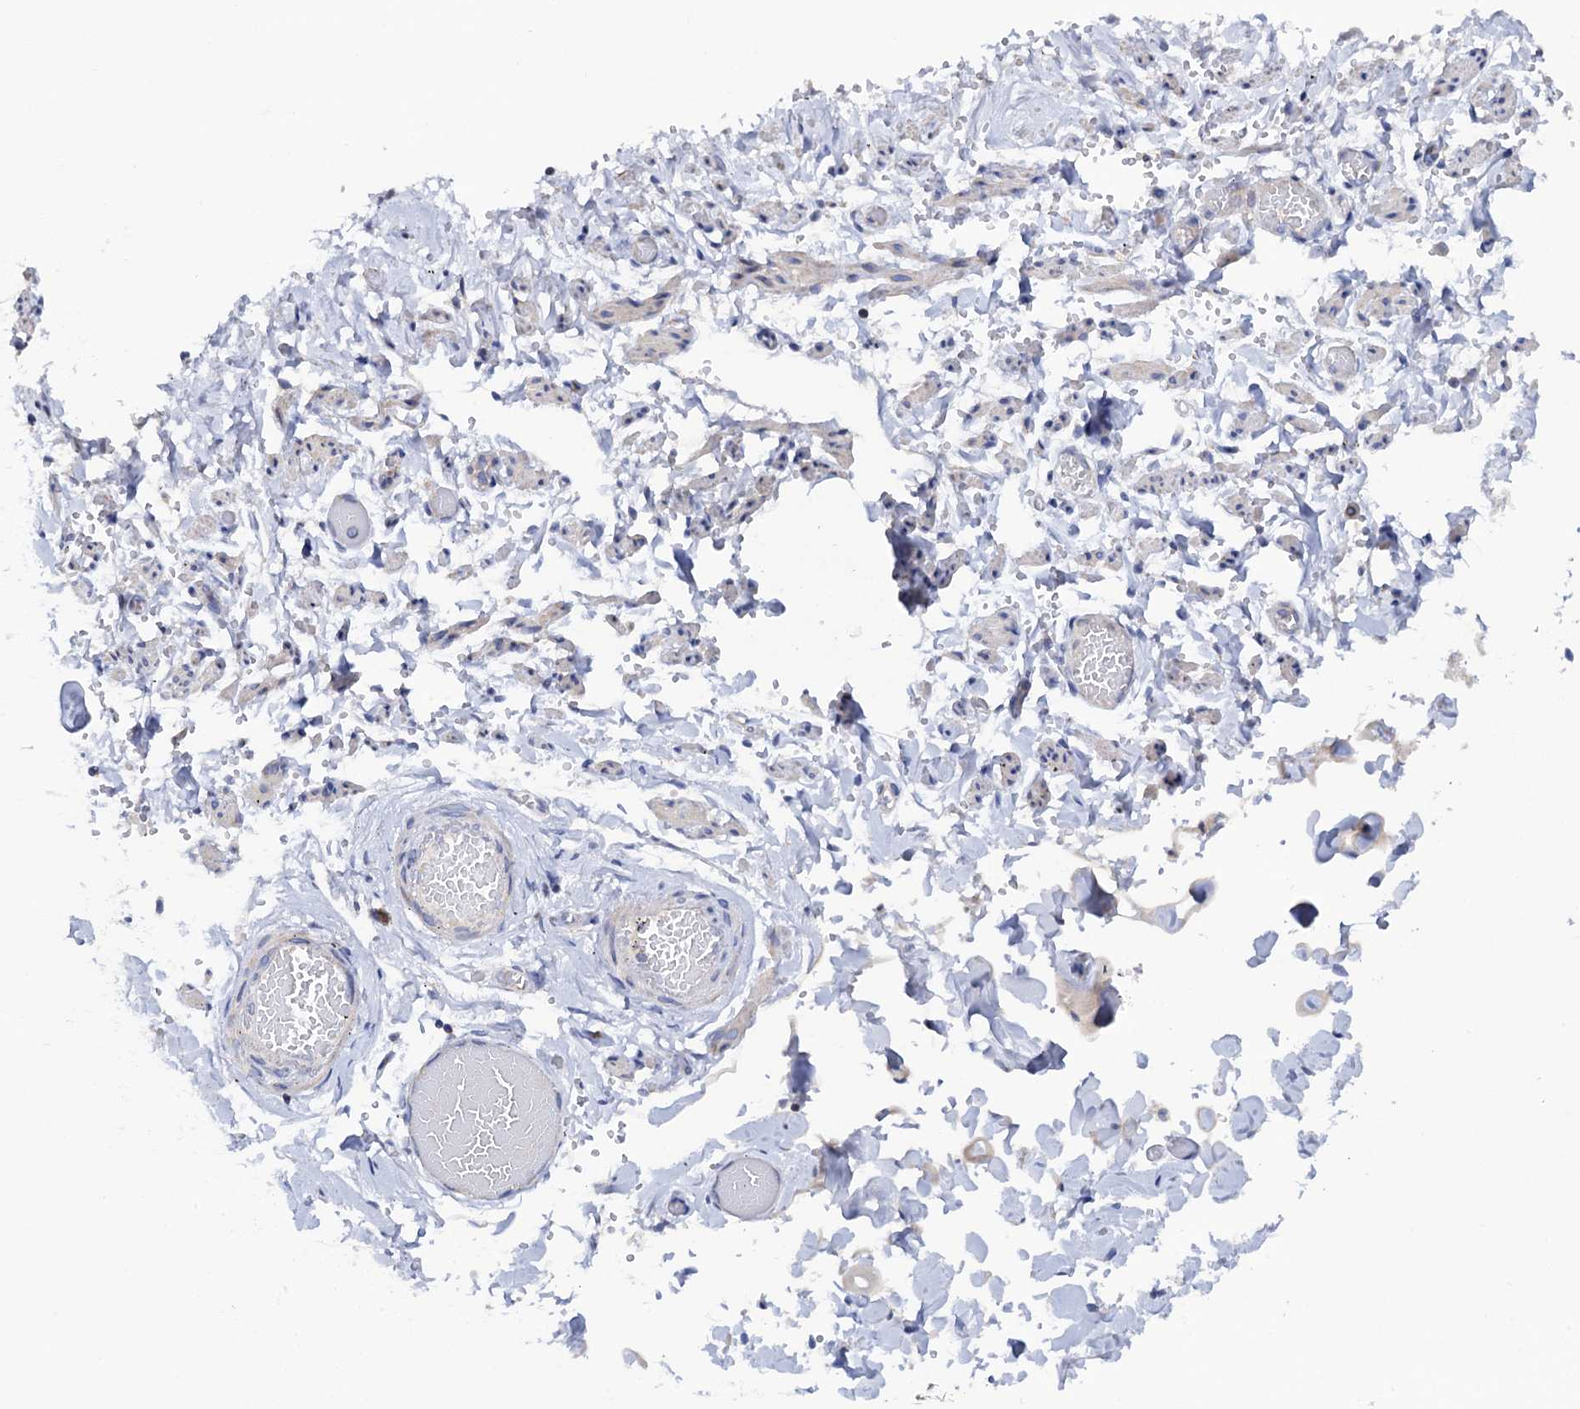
{"staining": {"intensity": "negative", "quantity": "none", "location": "none"}, "tissue": "adipose tissue", "cell_type": "Adipocytes", "image_type": "normal", "snomed": [{"axis": "morphology", "description": "Normal tissue, NOS"}, {"axis": "topography", "description": "Vascular tissue"}, {"axis": "topography", "description": "Fallopian tube"}, {"axis": "topography", "description": "Ovary"}], "caption": "High magnification brightfield microscopy of unremarkable adipose tissue stained with DAB (3,3'-diaminobenzidine) (brown) and counterstained with hematoxylin (blue): adipocytes show no significant staining.", "gene": "MRPL48", "patient": {"sex": "female", "age": 67}}